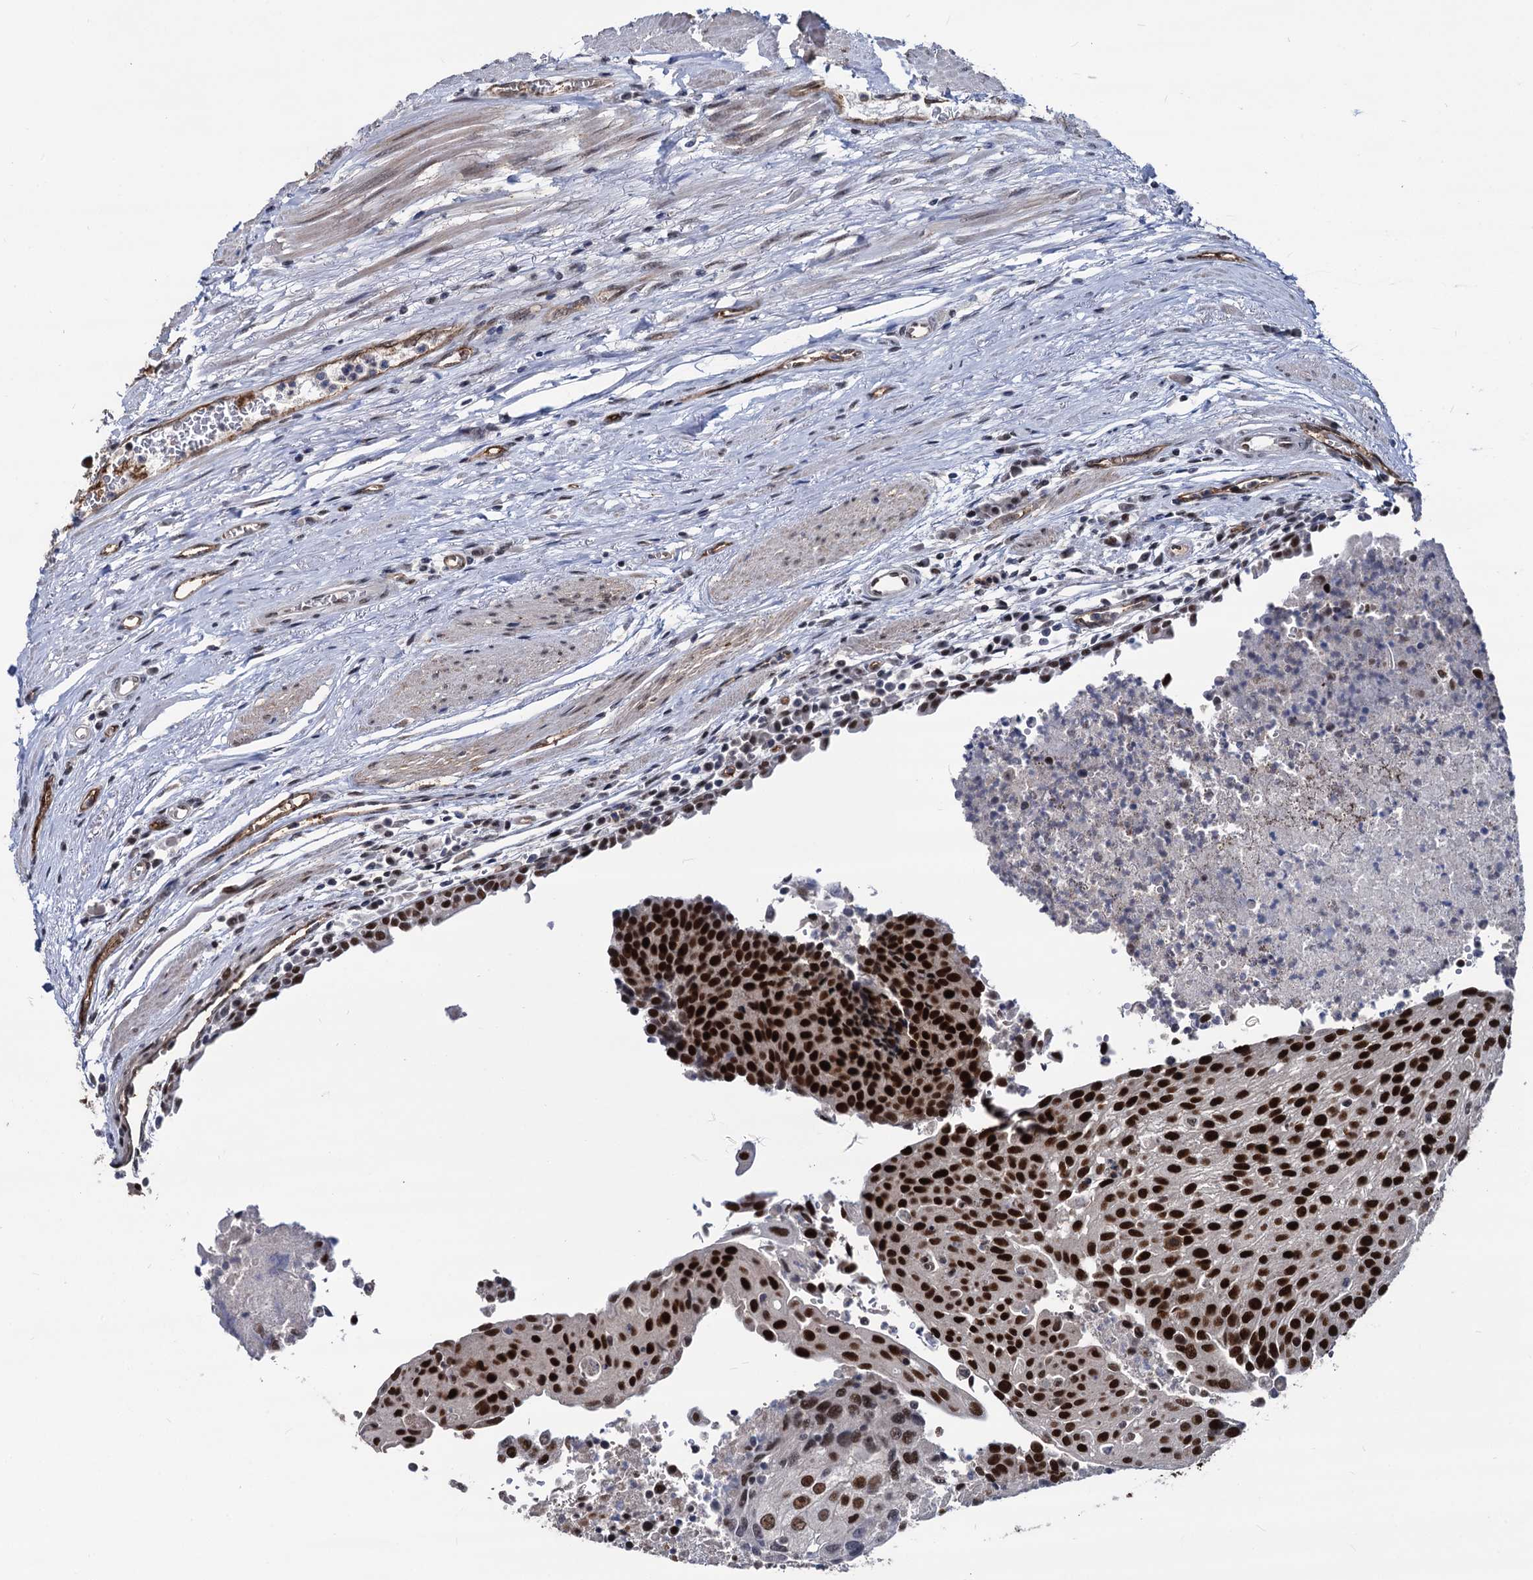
{"staining": {"intensity": "strong", "quantity": ">75%", "location": "nuclear"}, "tissue": "urothelial cancer", "cell_type": "Tumor cells", "image_type": "cancer", "snomed": [{"axis": "morphology", "description": "Urothelial carcinoma, High grade"}, {"axis": "topography", "description": "Urinary bladder"}], "caption": "This is an image of immunohistochemistry (IHC) staining of urothelial carcinoma (high-grade), which shows strong staining in the nuclear of tumor cells.", "gene": "GALNT11", "patient": {"sex": "female", "age": 85}}